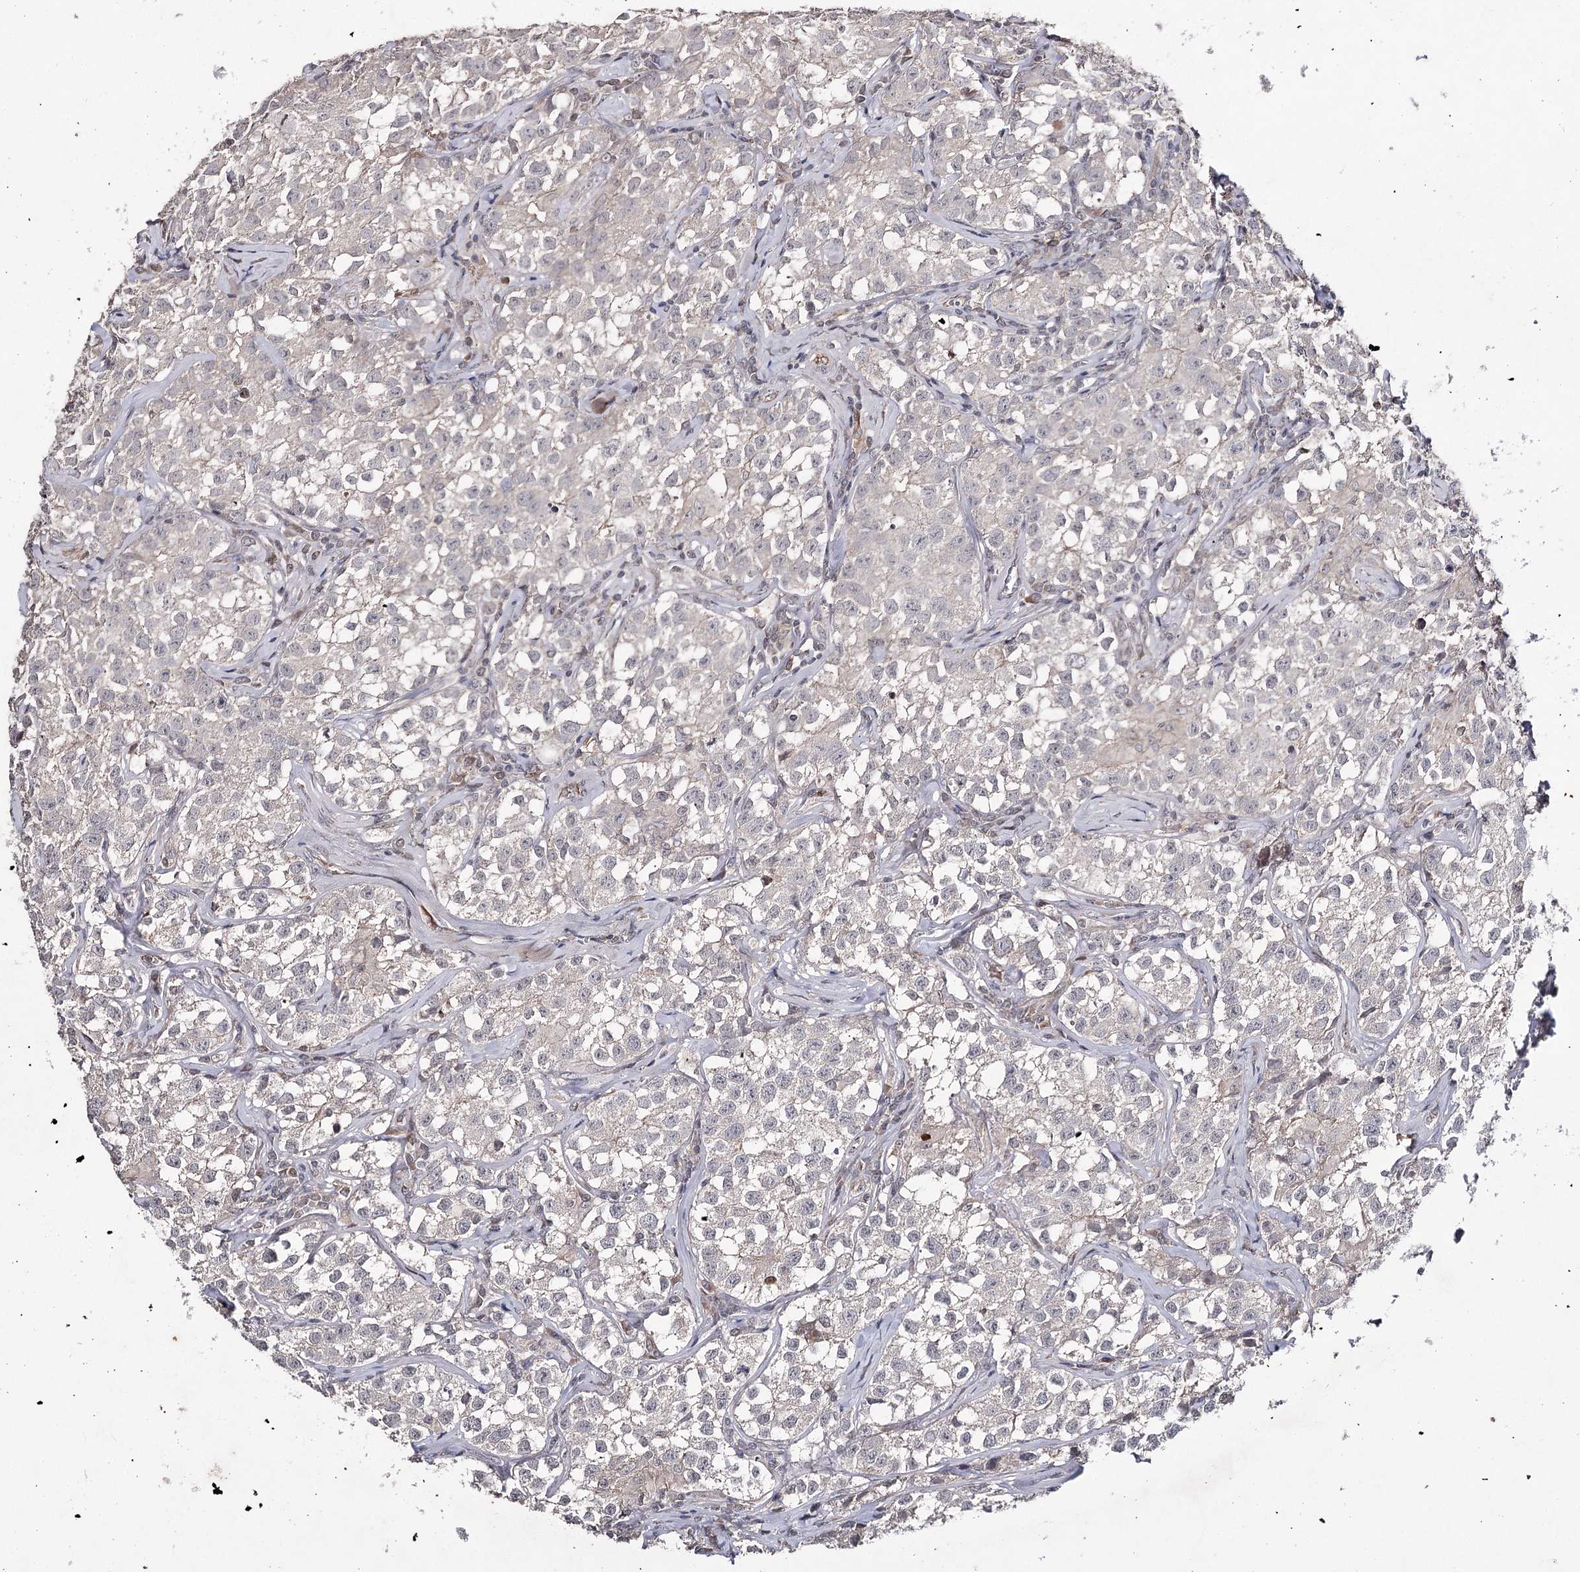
{"staining": {"intensity": "negative", "quantity": "none", "location": "none"}, "tissue": "testis cancer", "cell_type": "Tumor cells", "image_type": "cancer", "snomed": [{"axis": "morphology", "description": "Seminoma, NOS"}, {"axis": "morphology", "description": "Carcinoma, Embryonal, NOS"}, {"axis": "topography", "description": "Testis"}], "caption": "Histopathology image shows no significant protein staining in tumor cells of testis seminoma. (Brightfield microscopy of DAB (3,3'-diaminobenzidine) immunohistochemistry (IHC) at high magnification).", "gene": "SYNGR3", "patient": {"sex": "male", "age": 43}}